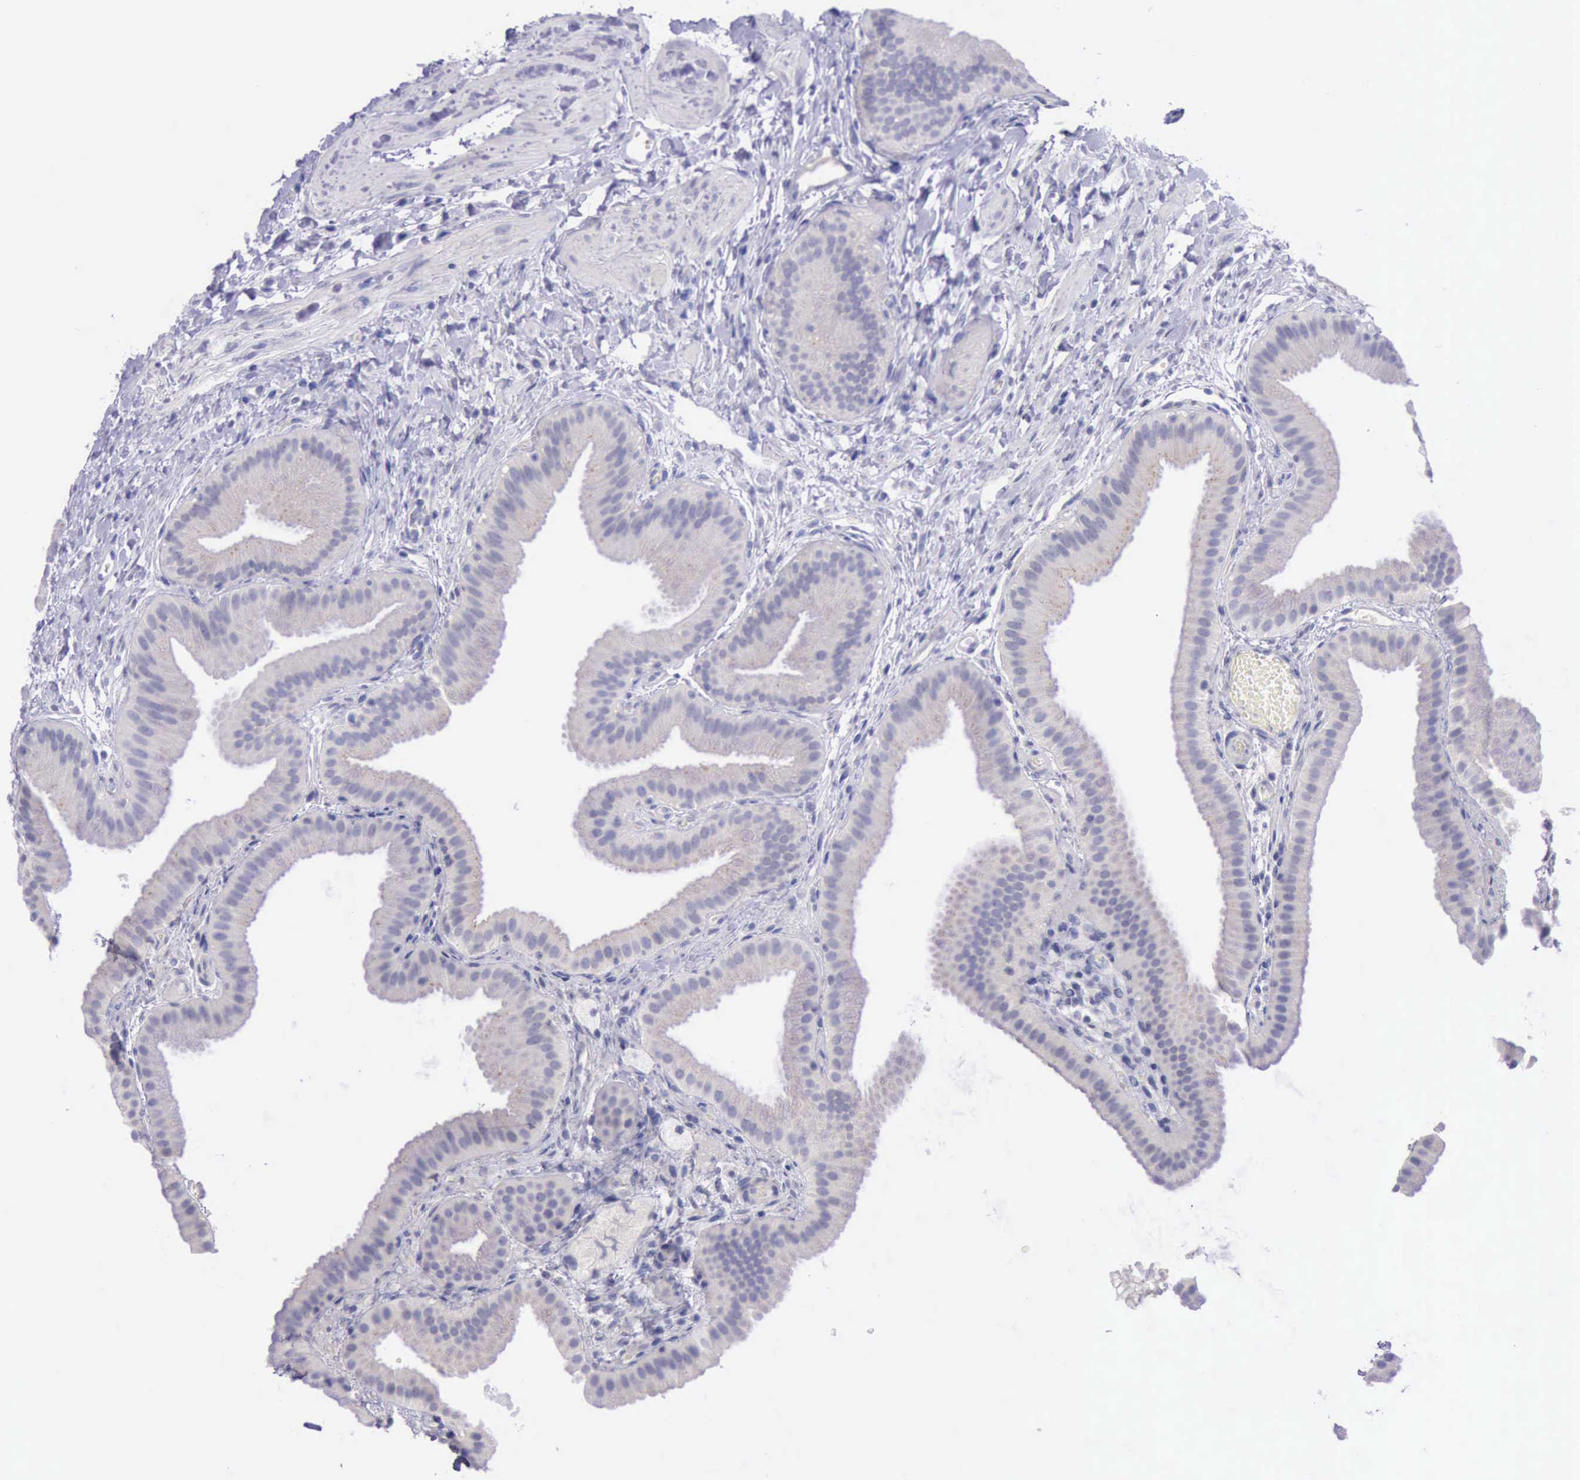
{"staining": {"intensity": "negative", "quantity": "none", "location": "none"}, "tissue": "gallbladder", "cell_type": "Glandular cells", "image_type": "normal", "snomed": [{"axis": "morphology", "description": "Normal tissue, NOS"}, {"axis": "topography", "description": "Gallbladder"}], "caption": "Immunohistochemistry (IHC) image of benign gallbladder: human gallbladder stained with DAB (3,3'-diaminobenzidine) reveals no significant protein positivity in glandular cells.", "gene": "LRFN5", "patient": {"sex": "female", "age": 63}}